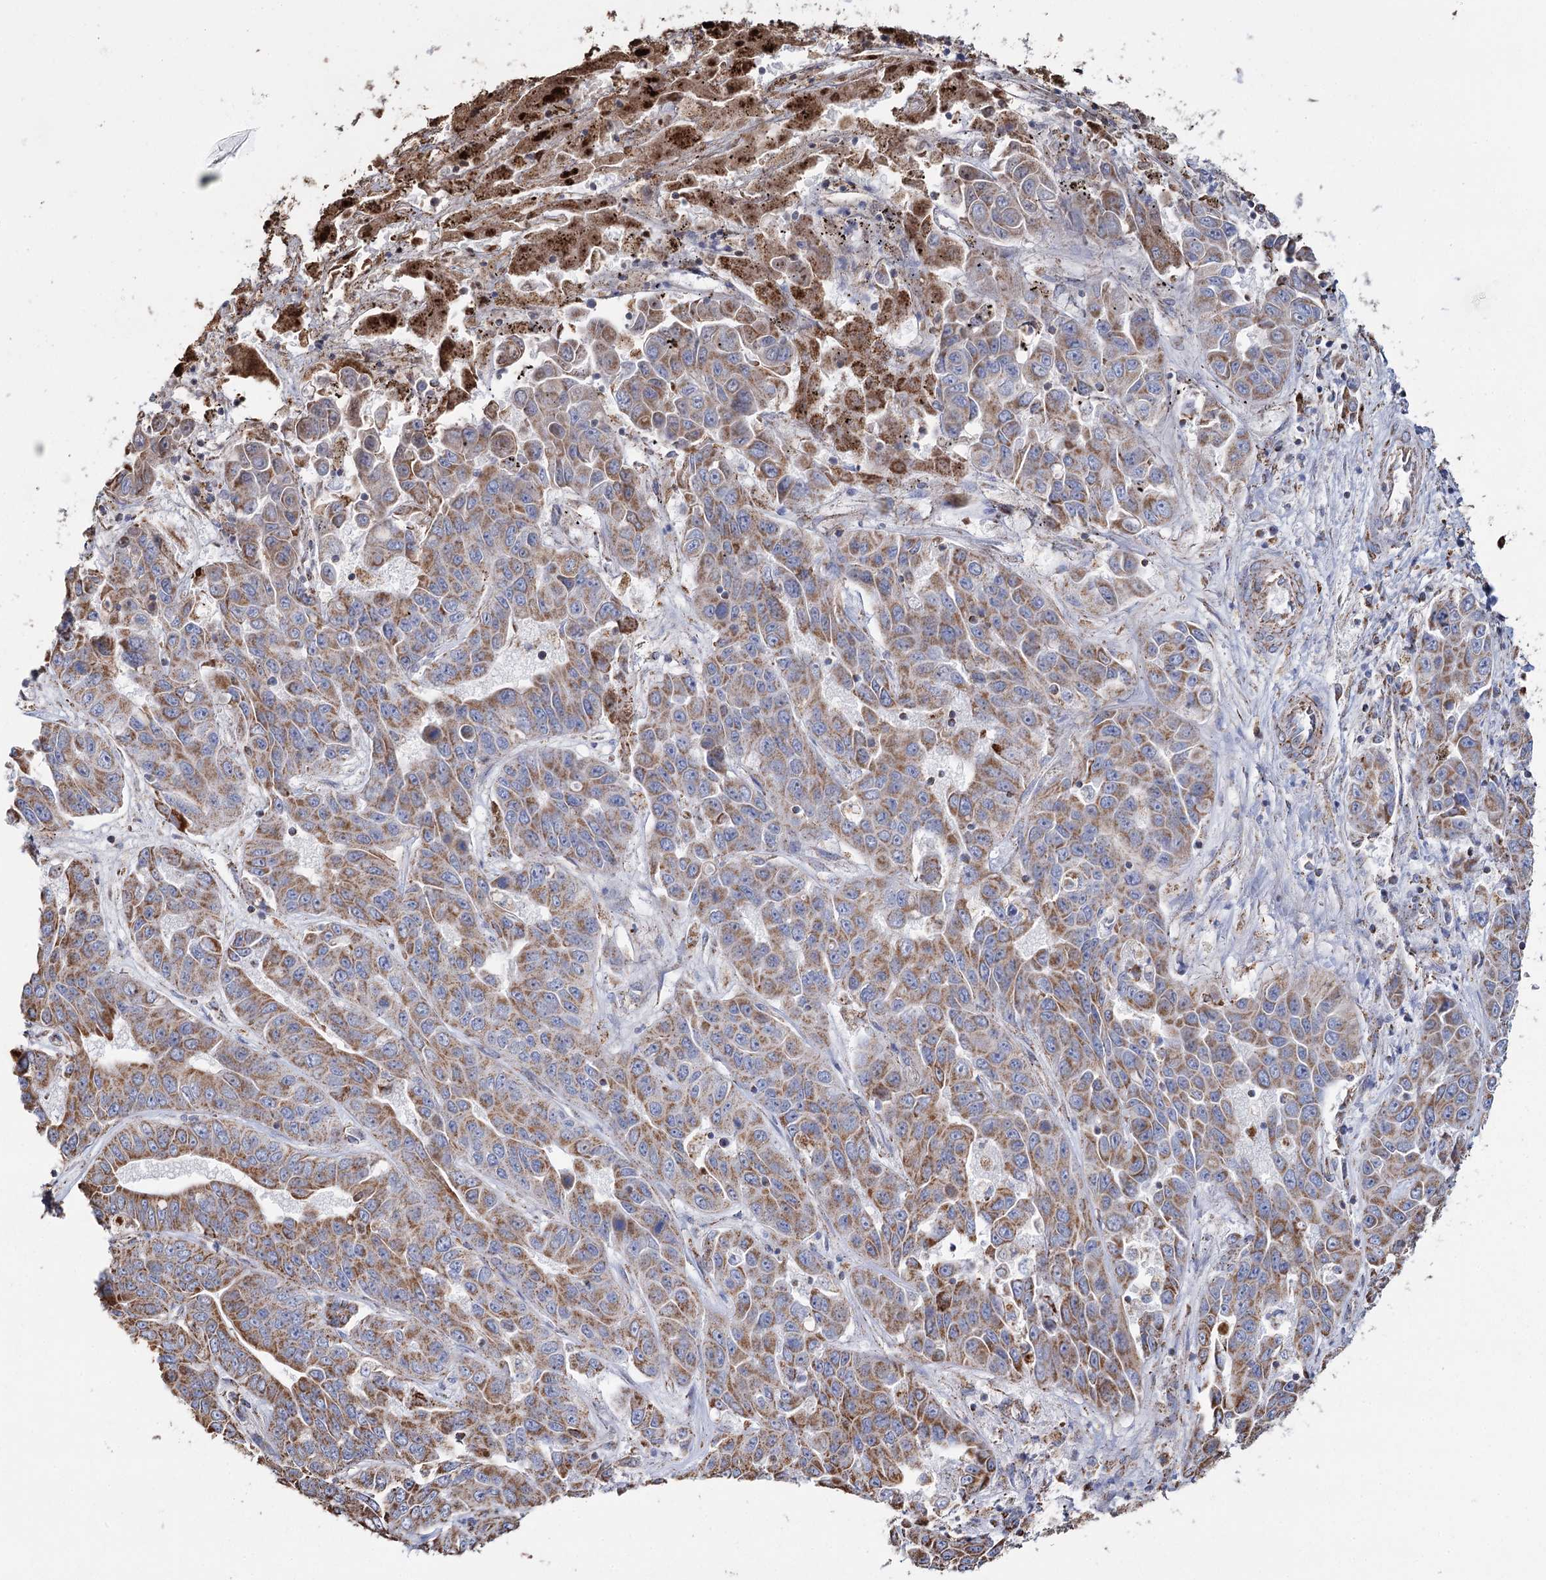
{"staining": {"intensity": "moderate", "quantity": ">75%", "location": "cytoplasmic/membranous"}, "tissue": "liver cancer", "cell_type": "Tumor cells", "image_type": "cancer", "snomed": [{"axis": "morphology", "description": "Cholangiocarcinoma"}, {"axis": "topography", "description": "Liver"}], "caption": "IHC image of human liver cancer (cholangiocarcinoma) stained for a protein (brown), which shows medium levels of moderate cytoplasmic/membranous staining in approximately >75% of tumor cells.", "gene": "MRPL44", "patient": {"sex": "female", "age": 52}}